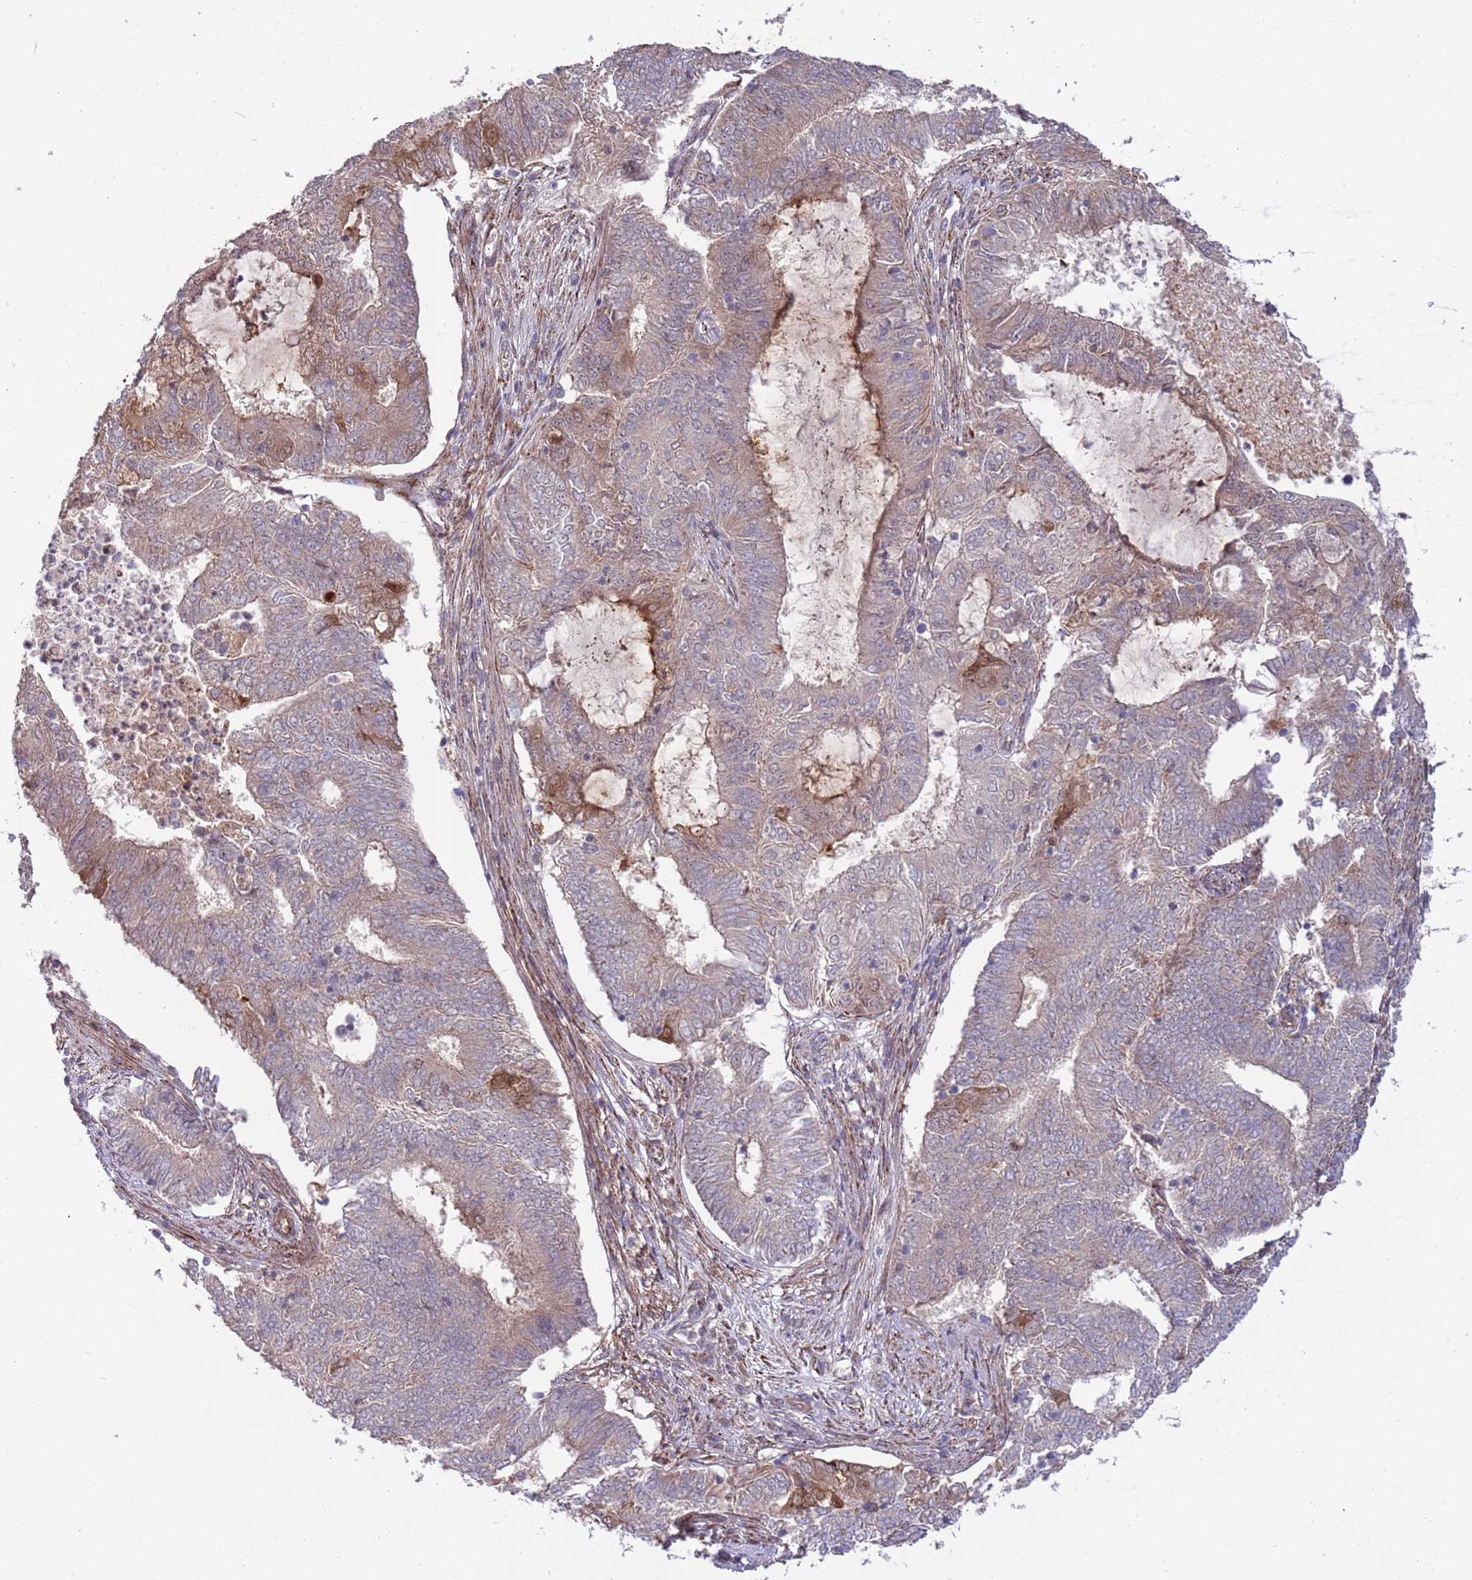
{"staining": {"intensity": "weak", "quantity": "25%-75%", "location": "cytoplasmic/membranous"}, "tissue": "endometrial cancer", "cell_type": "Tumor cells", "image_type": "cancer", "snomed": [{"axis": "morphology", "description": "Adenocarcinoma, NOS"}, {"axis": "topography", "description": "Endometrium"}], "caption": "This photomicrograph exhibits adenocarcinoma (endometrial) stained with IHC to label a protein in brown. The cytoplasmic/membranous of tumor cells show weak positivity for the protein. Nuclei are counter-stained blue.", "gene": "NT5DC4", "patient": {"sex": "female", "age": 62}}